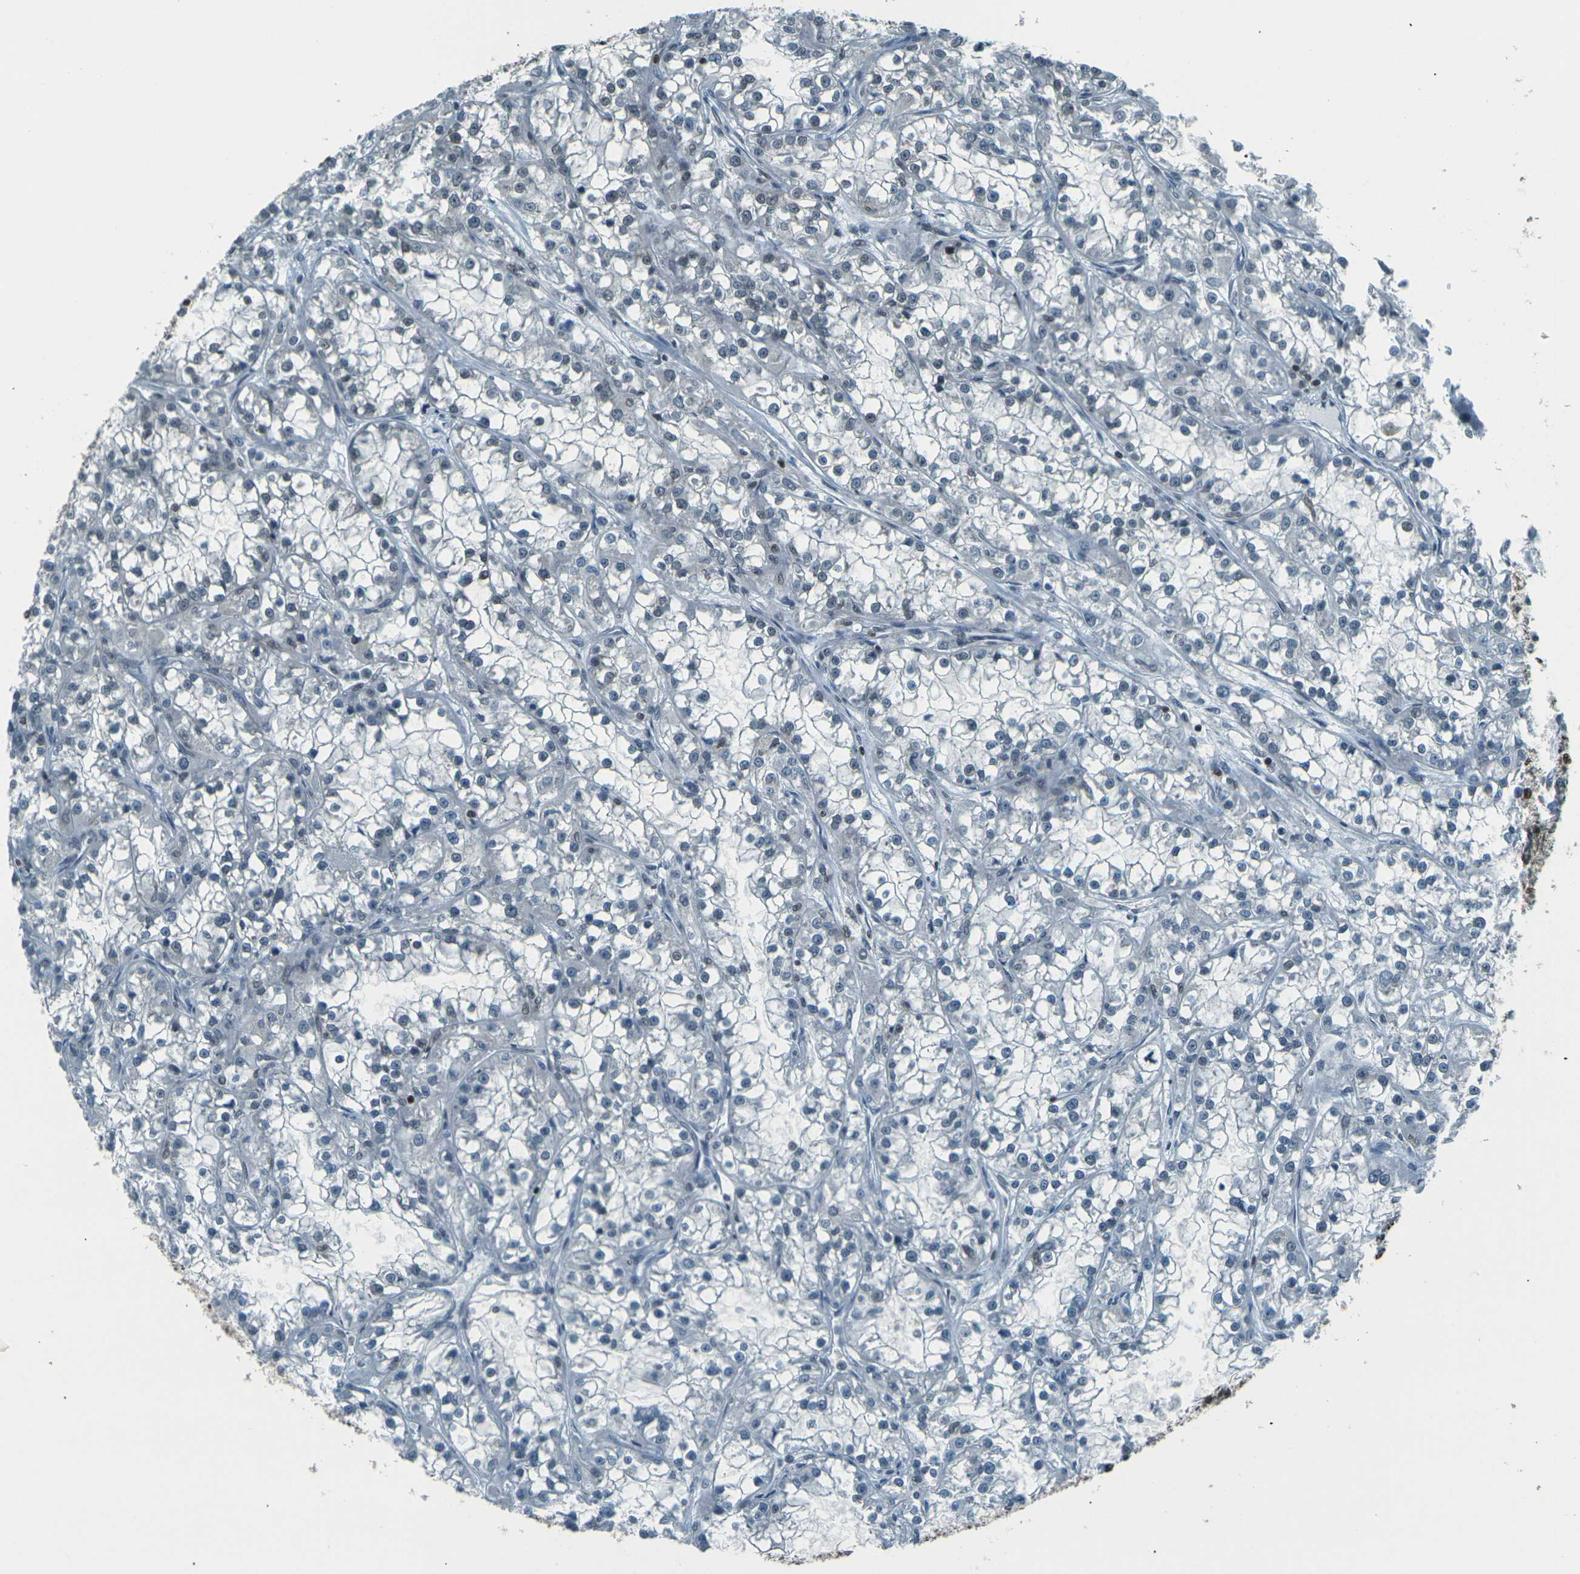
{"staining": {"intensity": "weak", "quantity": "<25%", "location": "nuclear"}, "tissue": "renal cancer", "cell_type": "Tumor cells", "image_type": "cancer", "snomed": [{"axis": "morphology", "description": "Adenocarcinoma, NOS"}, {"axis": "topography", "description": "Kidney"}], "caption": "Protein analysis of adenocarcinoma (renal) shows no significant staining in tumor cells. (DAB (3,3'-diaminobenzidine) IHC, high magnification).", "gene": "NHEJ1", "patient": {"sex": "female", "age": 52}}